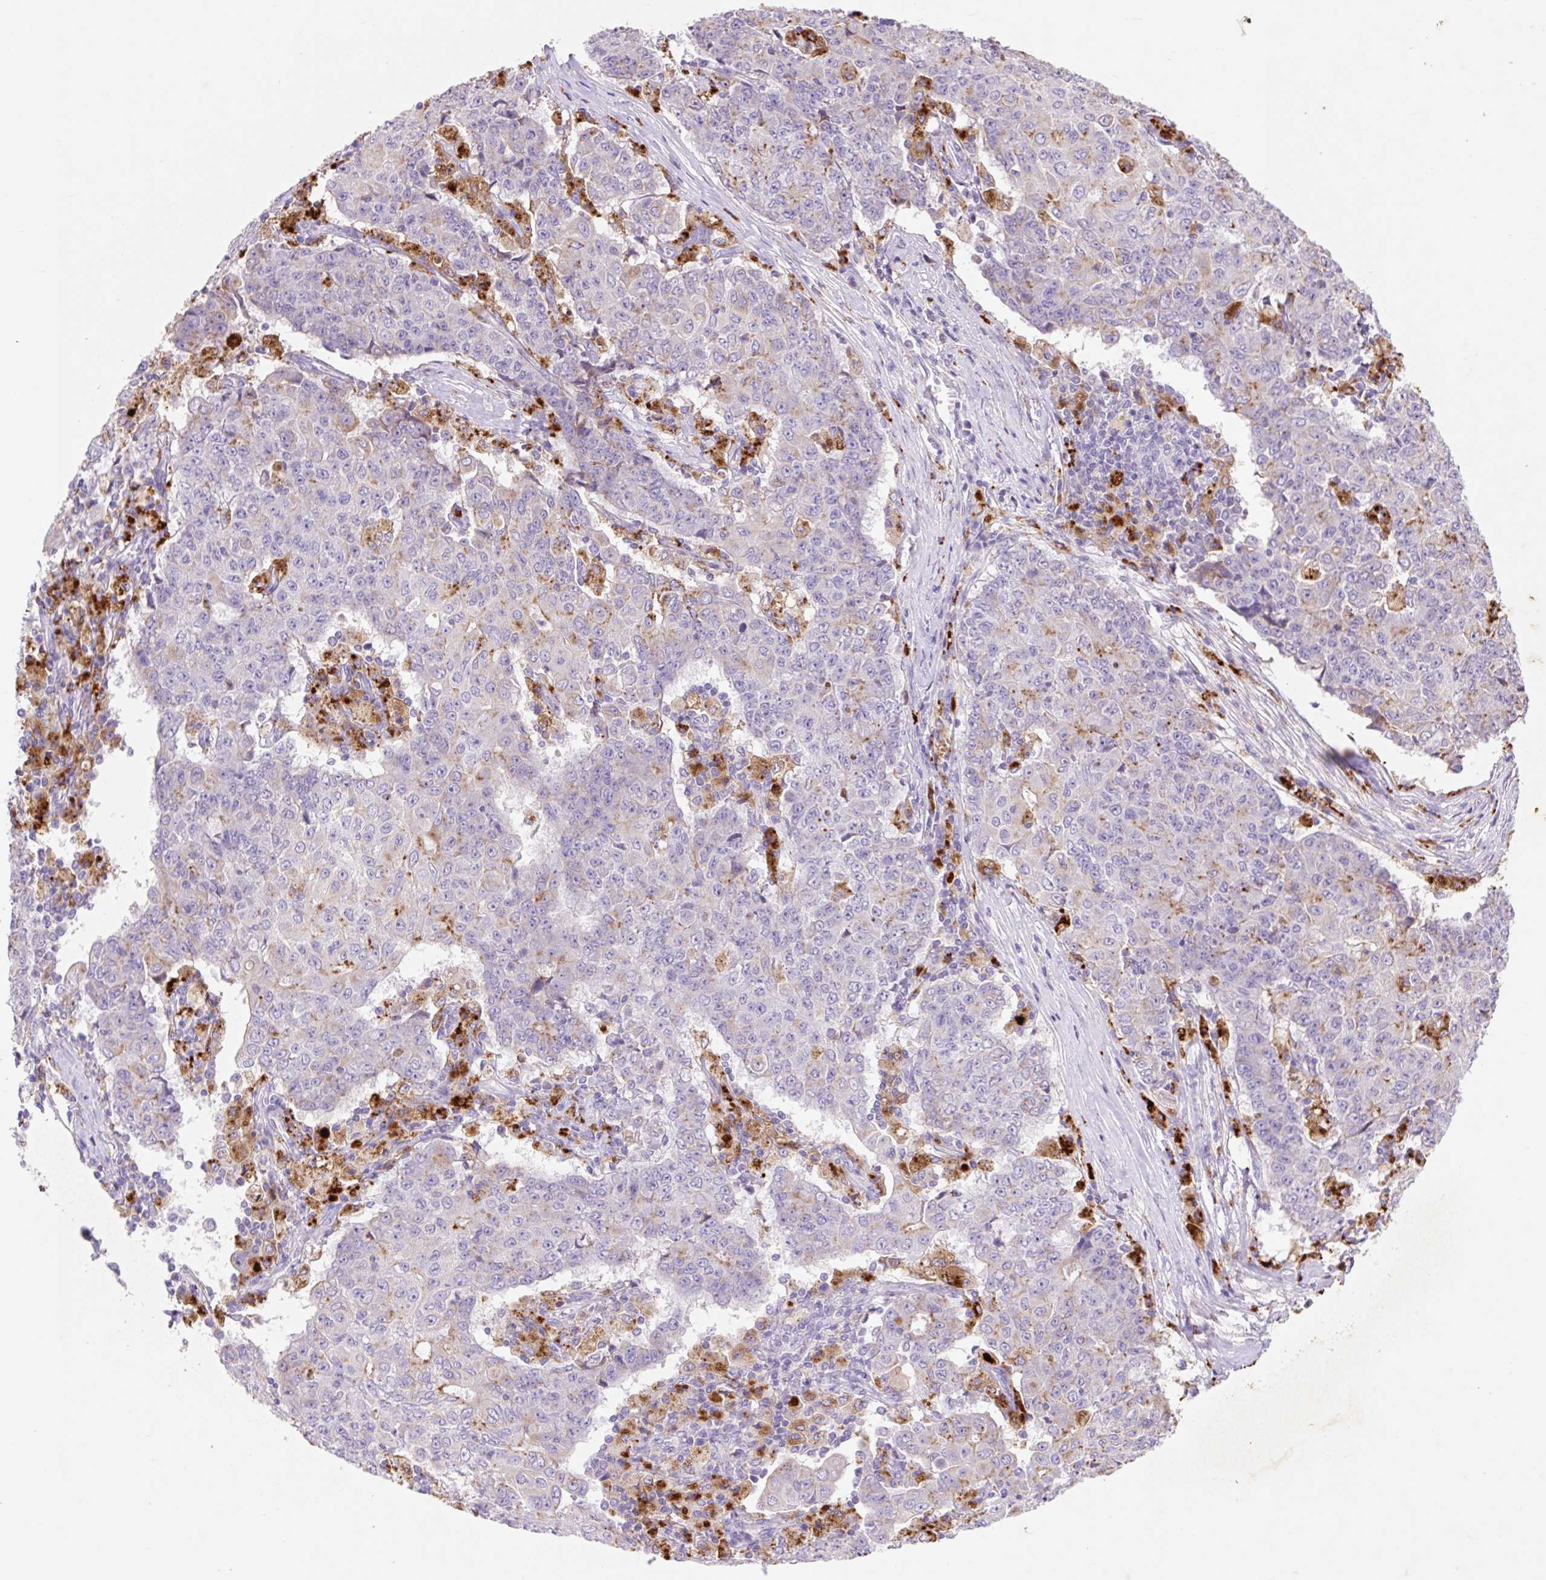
{"staining": {"intensity": "moderate", "quantity": "<25%", "location": "cytoplasmic/membranous"}, "tissue": "ovarian cancer", "cell_type": "Tumor cells", "image_type": "cancer", "snomed": [{"axis": "morphology", "description": "Carcinoma, endometroid"}, {"axis": "topography", "description": "Ovary"}], "caption": "Ovarian endometroid carcinoma was stained to show a protein in brown. There is low levels of moderate cytoplasmic/membranous staining in about <25% of tumor cells.", "gene": "HEXA", "patient": {"sex": "female", "age": 42}}